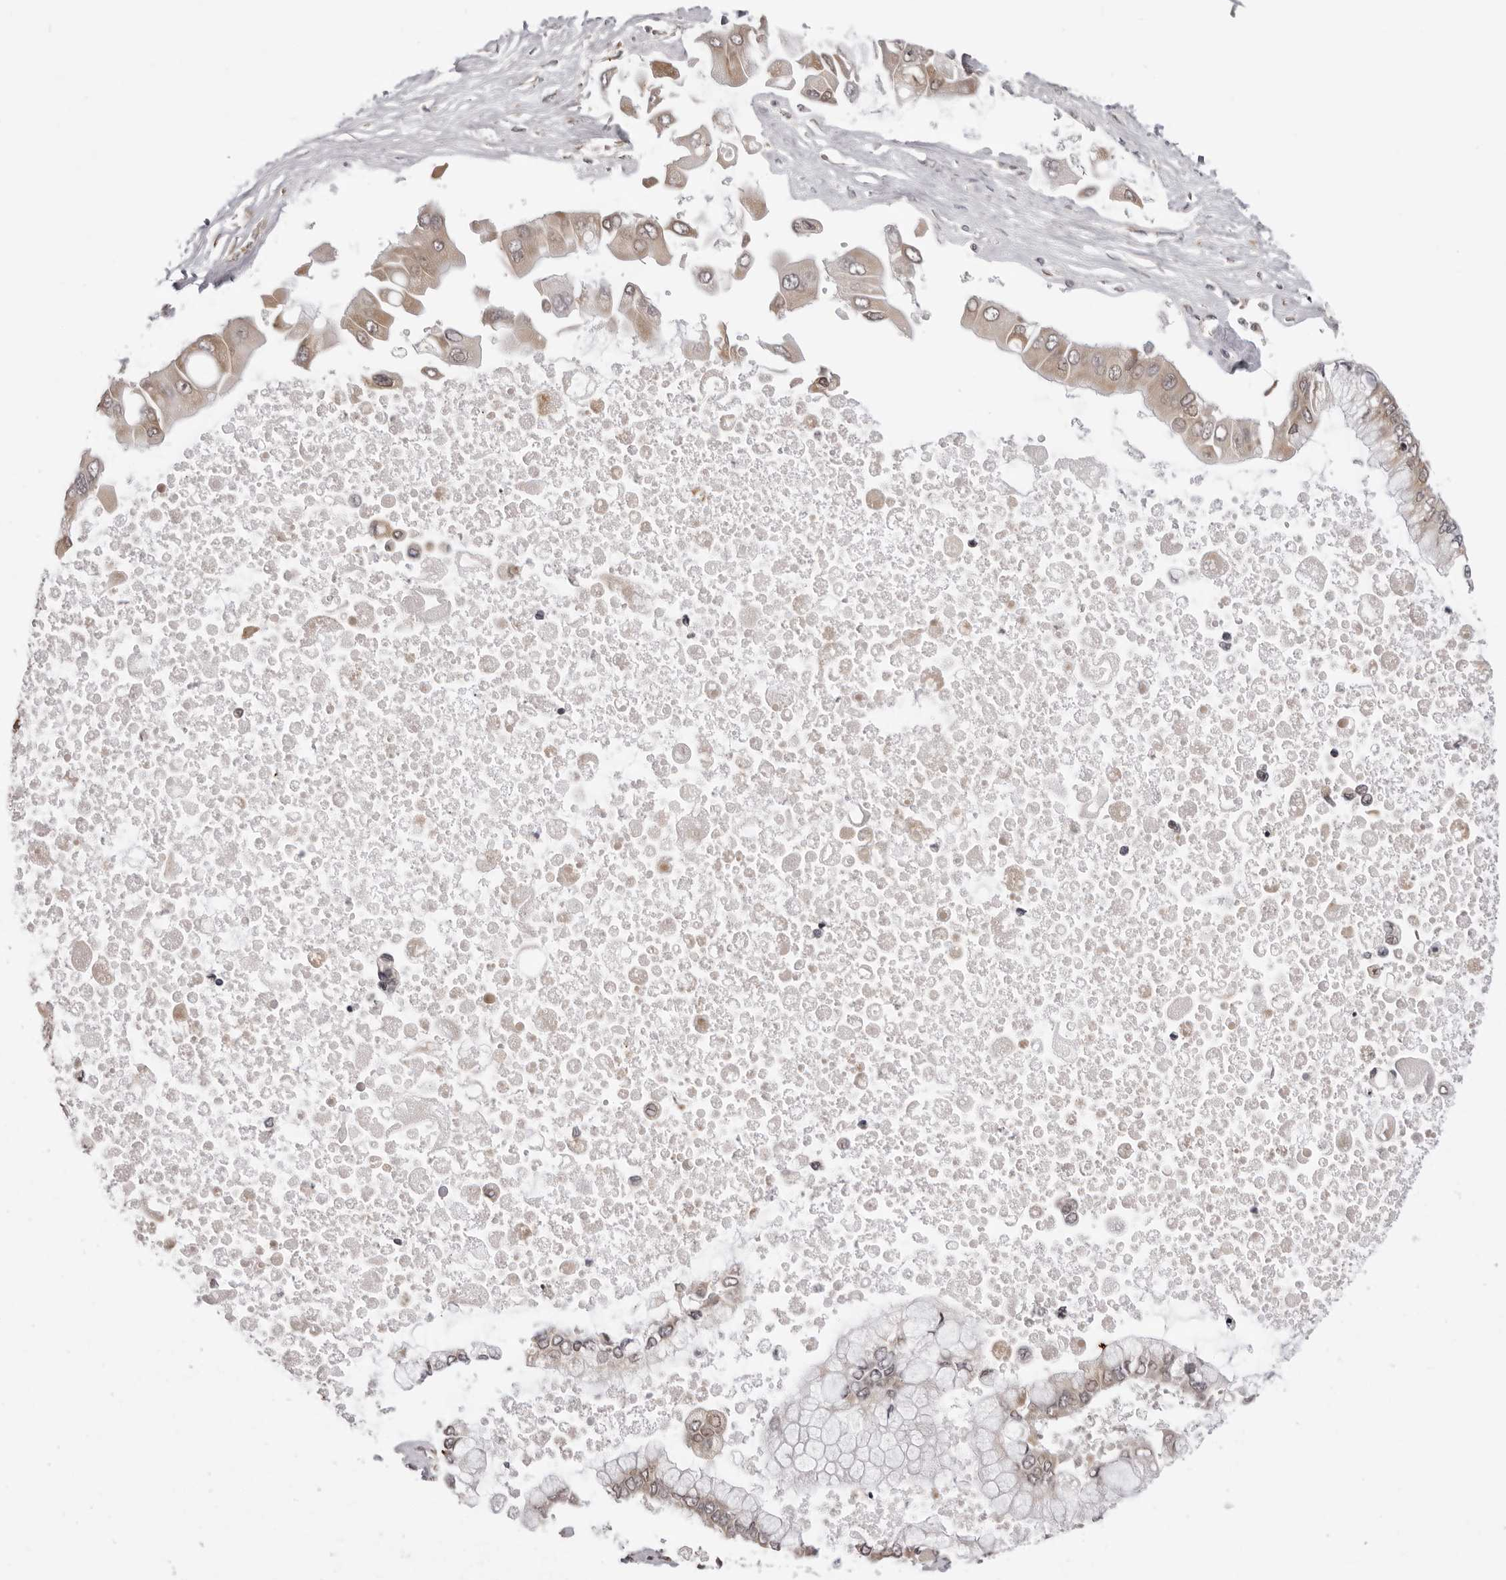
{"staining": {"intensity": "weak", "quantity": ">75%", "location": "cytoplasmic/membranous"}, "tissue": "liver cancer", "cell_type": "Tumor cells", "image_type": "cancer", "snomed": [{"axis": "morphology", "description": "Cholangiocarcinoma"}, {"axis": "topography", "description": "Liver"}], "caption": "DAB (3,3'-diaminobenzidine) immunohistochemical staining of human liver cancer (cholangiocarcinoma) displays weak cytoplasmic/membranous protein positivity in approximately >75% of tumor cells.", "gene": "ZC3H11A", "patient": {"sex": "male", "age": 50}}